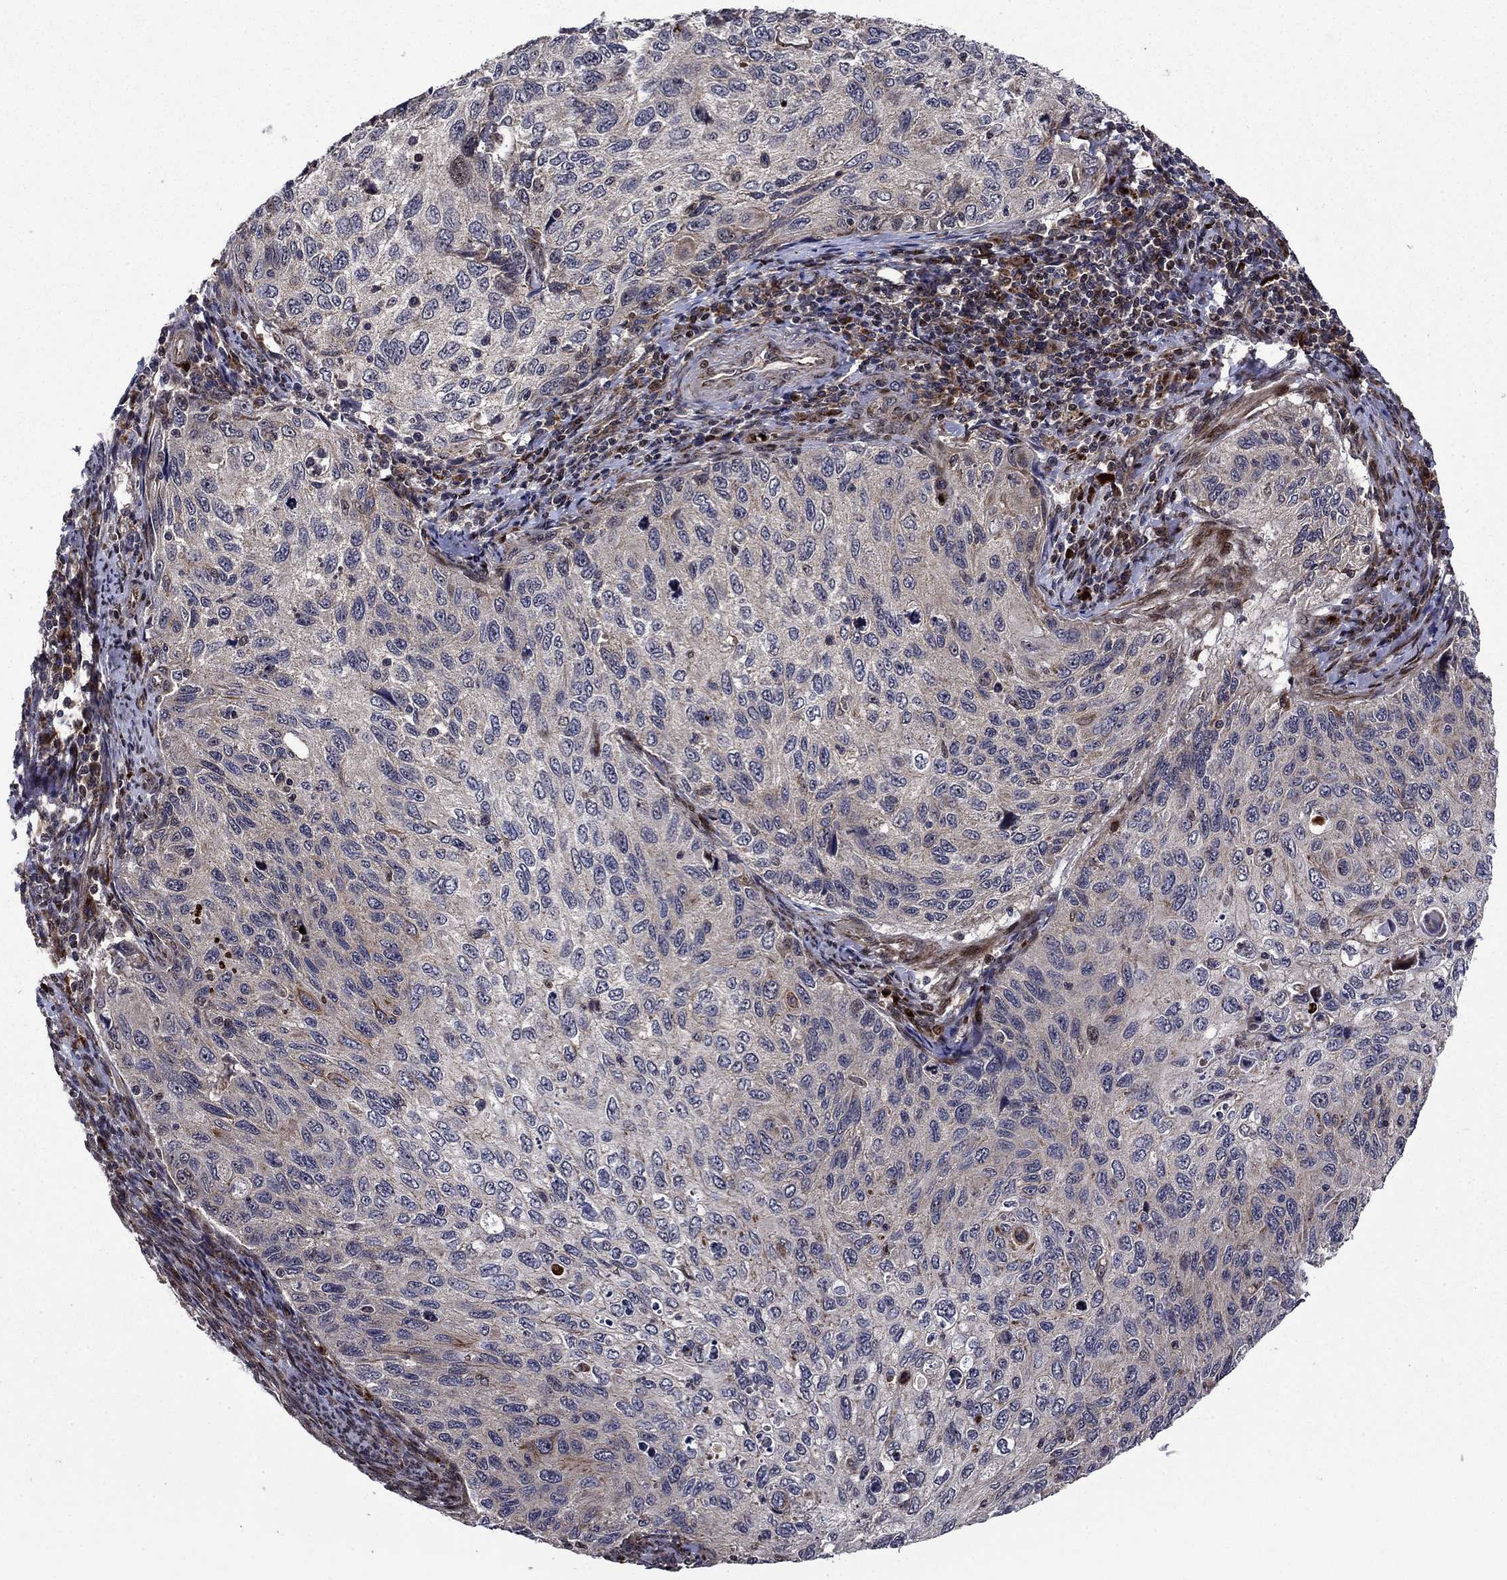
{"staining": {"intensity": "moderate", "quantity": "<25%", "location": "cytoplasmic/membranous"}, "tissue": "cervical cancer", "cell_type": "Tumor cells", "image_type": "cancer", "snomed": [{"axis": "morphology", "description": "Squamous cell carcinoma, NOS"}, {"axis": "topography", "description": "Cervix"}], "caption": "Immunohistochemistry histopathology image of neoplastic tissue: squamous cell carcinoma (cervical) stained using immunohistochemistry displays low levels of moderate protein expression localized specifically in the cytoplasmic/membranous of tumor cells, appearing as a cytoplasmic/membranous brown color.", "gene": "AGTPBP1", "patient": {"sex": "female", "age": 70}}